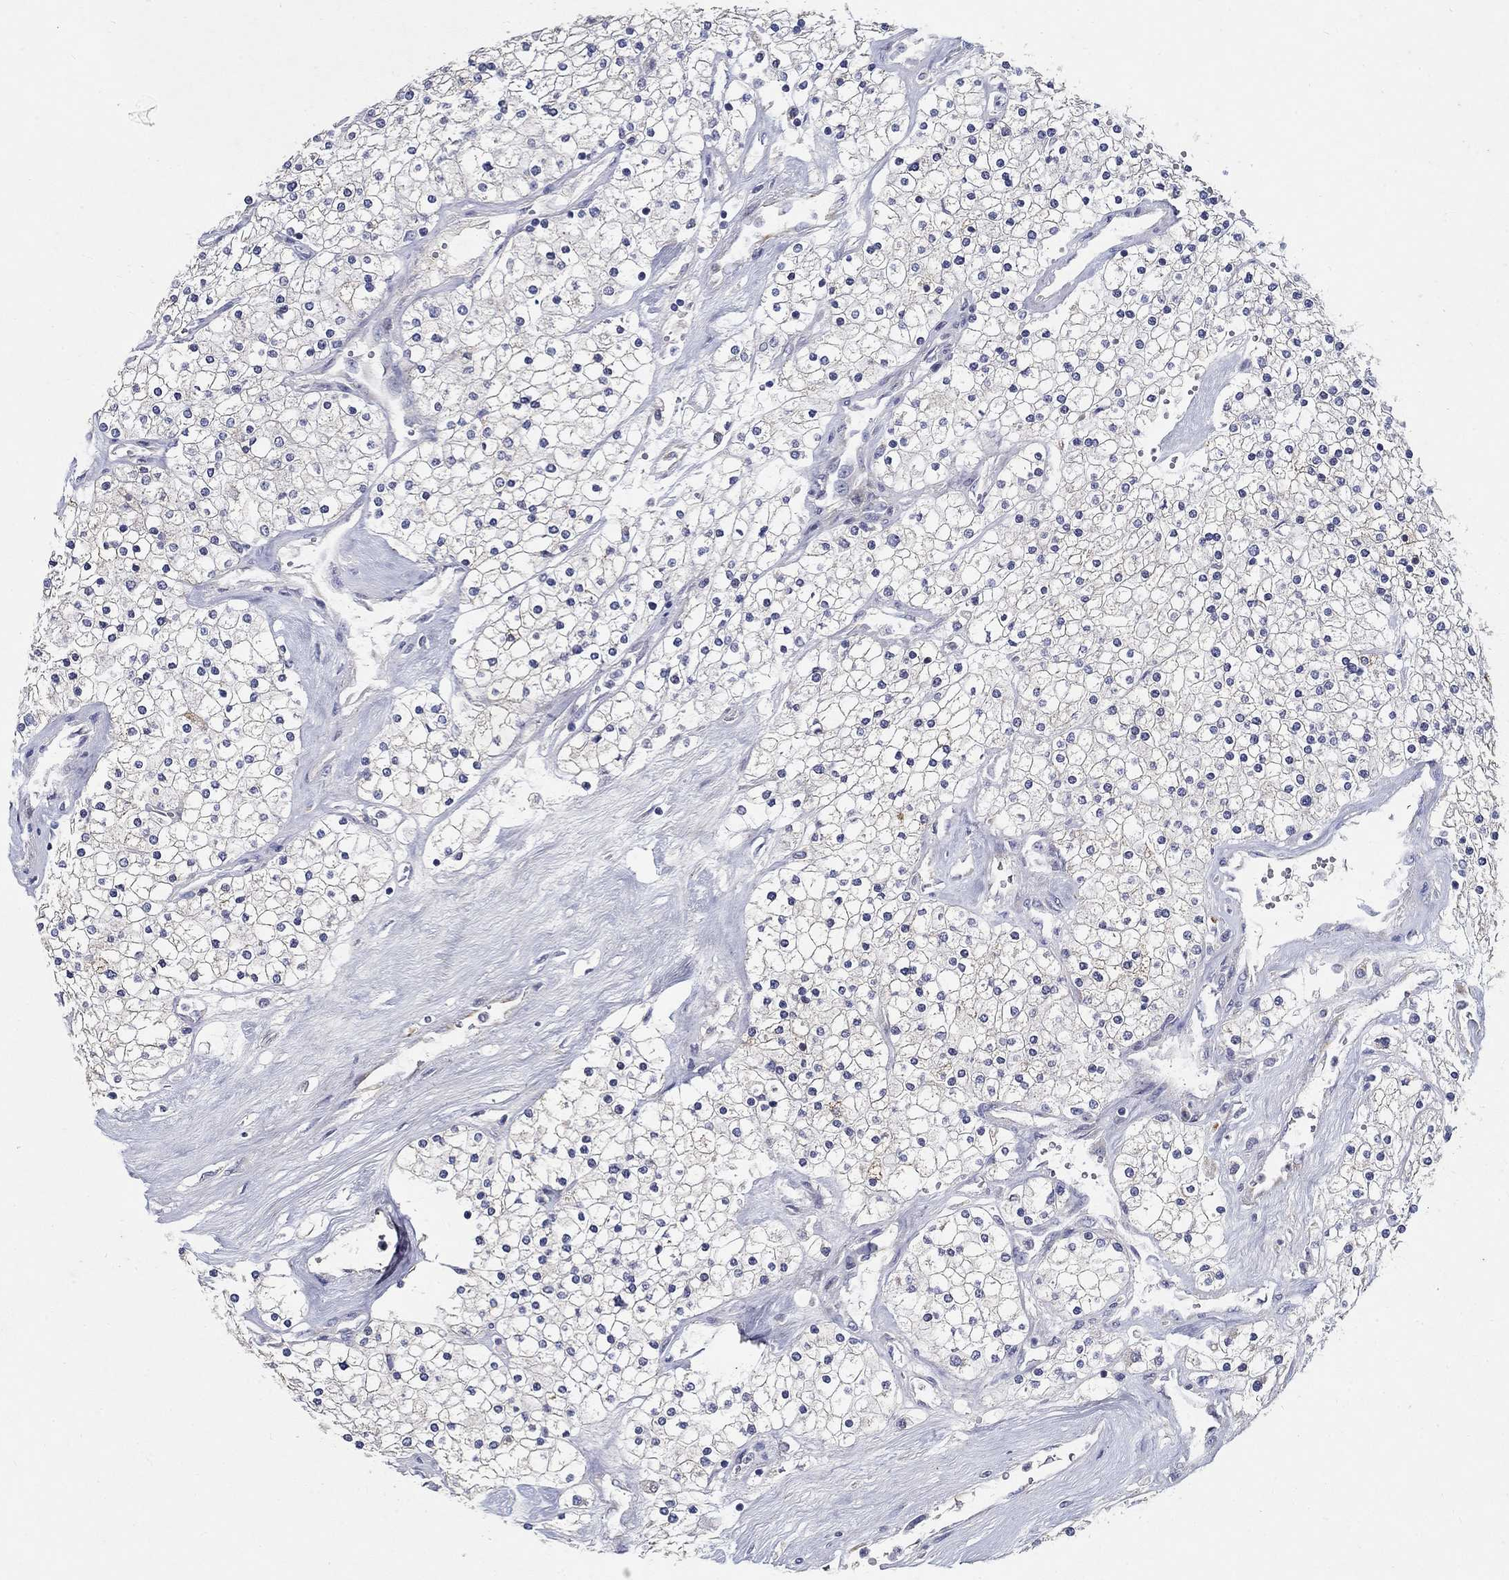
{"staining": {"intensity": "negative", "quantity": "none", "location": "none"}, "tissue": "renal cancer", "cell_type": "Tumor cells", "image_type": "cancer", "snomed": [{"axis": "morphology", "description": "Adenocarcinoma, NOS"}, {"axis": "topography", "description": "Kidney"}], "caption": "DAB (3,3'-diaminobenzidine) immunohistochemical staining of renal cancer (adenocarcinoma) demonstrates no significant staining in tumor cells.", "gene": "PROZ", "patient": {"sex": "male", "age": 80}}